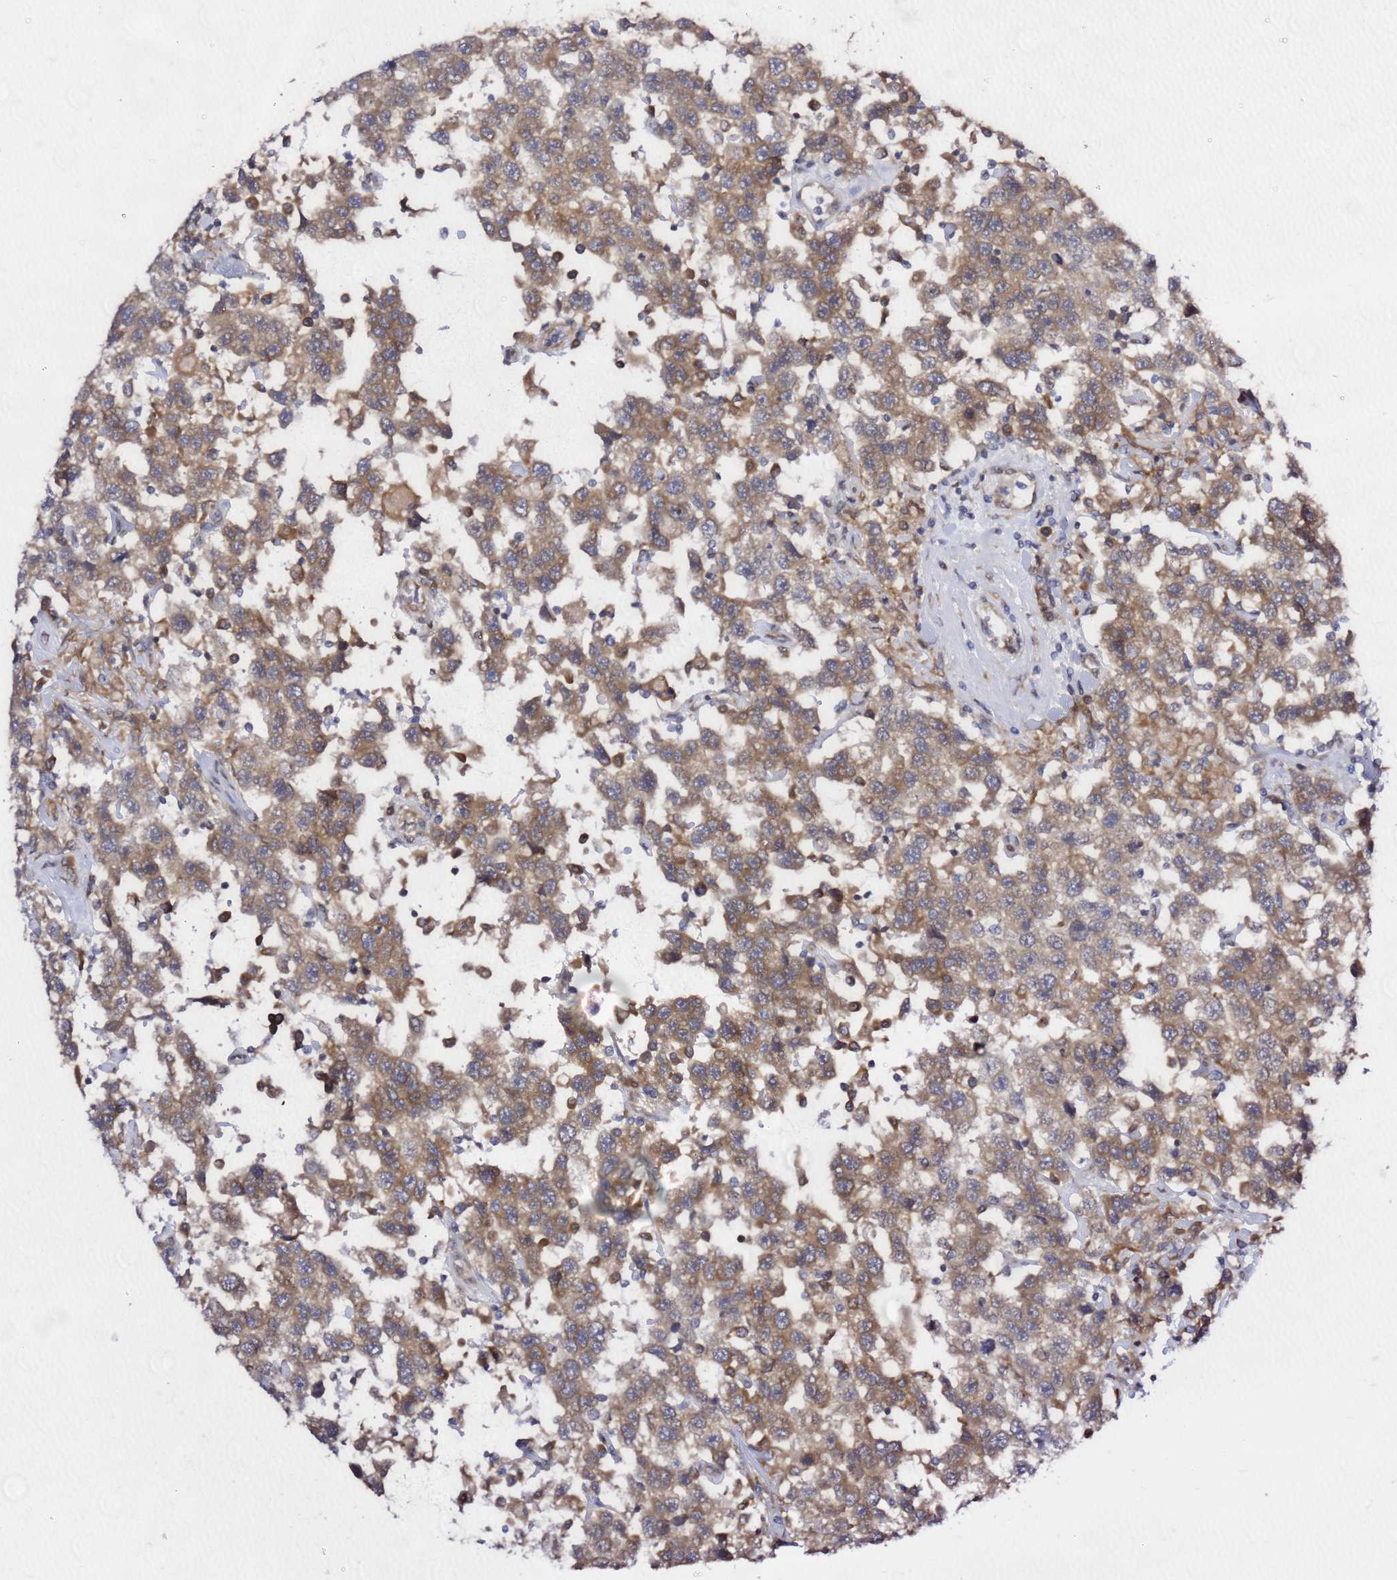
{"staining": {"intensity": "moderate", "quantity": ">75%", "location": "cytoplasmic/membranous"}, "tissue": "testis cancer", "cell_type": "Tumor cells", "image_type": "cancer", "snomed": [{"axis": "morphology", "description": "Seminoma, NOS"}, {"axis": "topography", "description": "Testis"}], "caption": "An image of human seminoma (testis) stained for a protein exhibits moderate cytoplasmic/membranous brown staining in tumor cells.", "gene": "PRKAB2", "patient": {"sex": "male", "age": 41}}